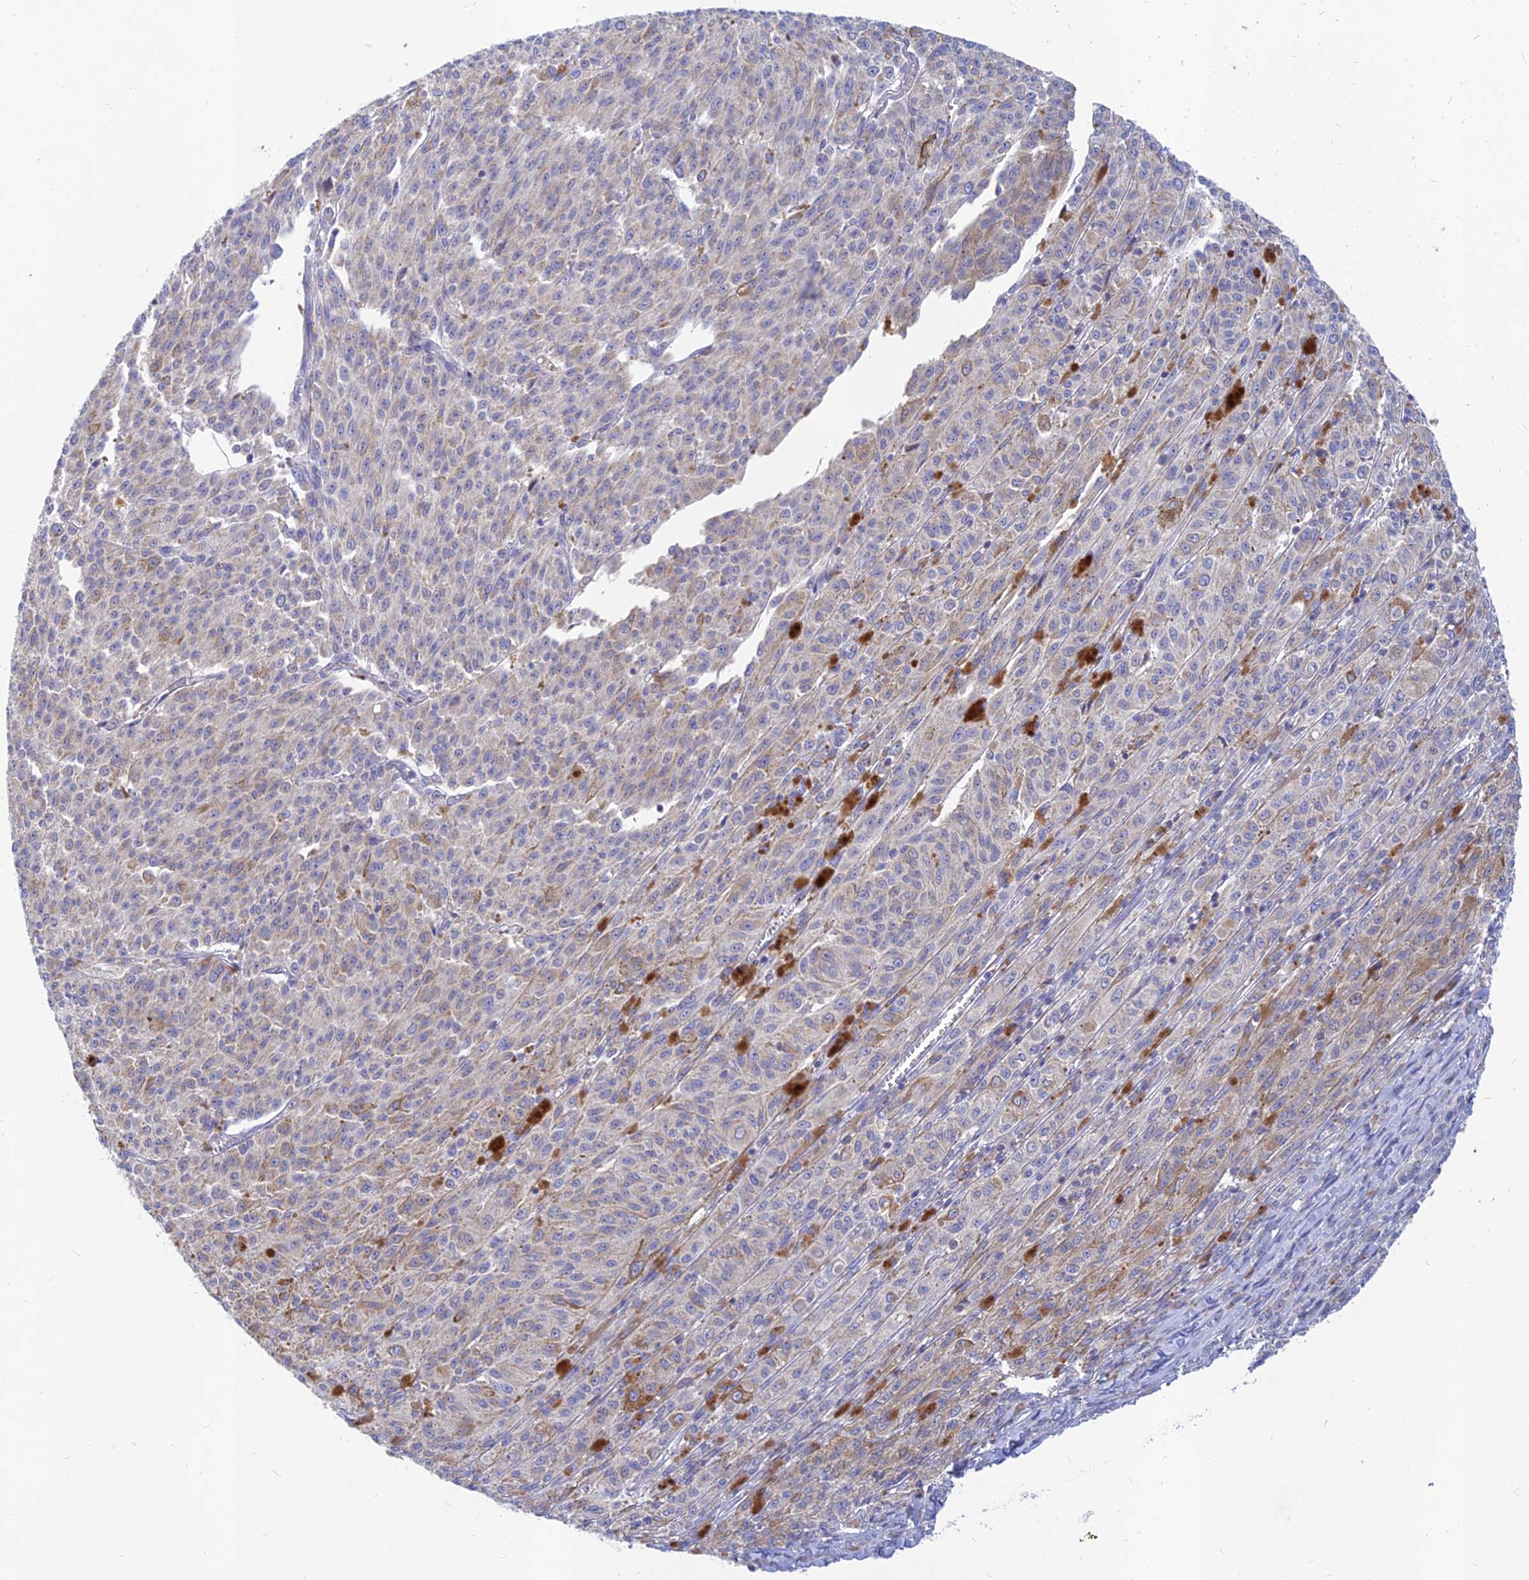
{"staining": {"intensity": "negative", "quantity": "none", "location": "none"}, "tissue": "melanoma", "cell_type": "Tumor cells", "image_type": "cancer", "snomed": [{"axis": "morphology", "description": "Malignant melanoma, NOS"}, {"axis": "topography", "description": "Skin"}], "caption": "The histopathology image exhibits no staining of tumor cells in melanoma. (Stains: DAB (3,3'-diaminobenzidine) IHC with hematoxylin counter stain, Microscopy: brightfield microscopy at high magnification).", "gene": "CACNA1B", "patient": {"sex": "female", "age": 52}}